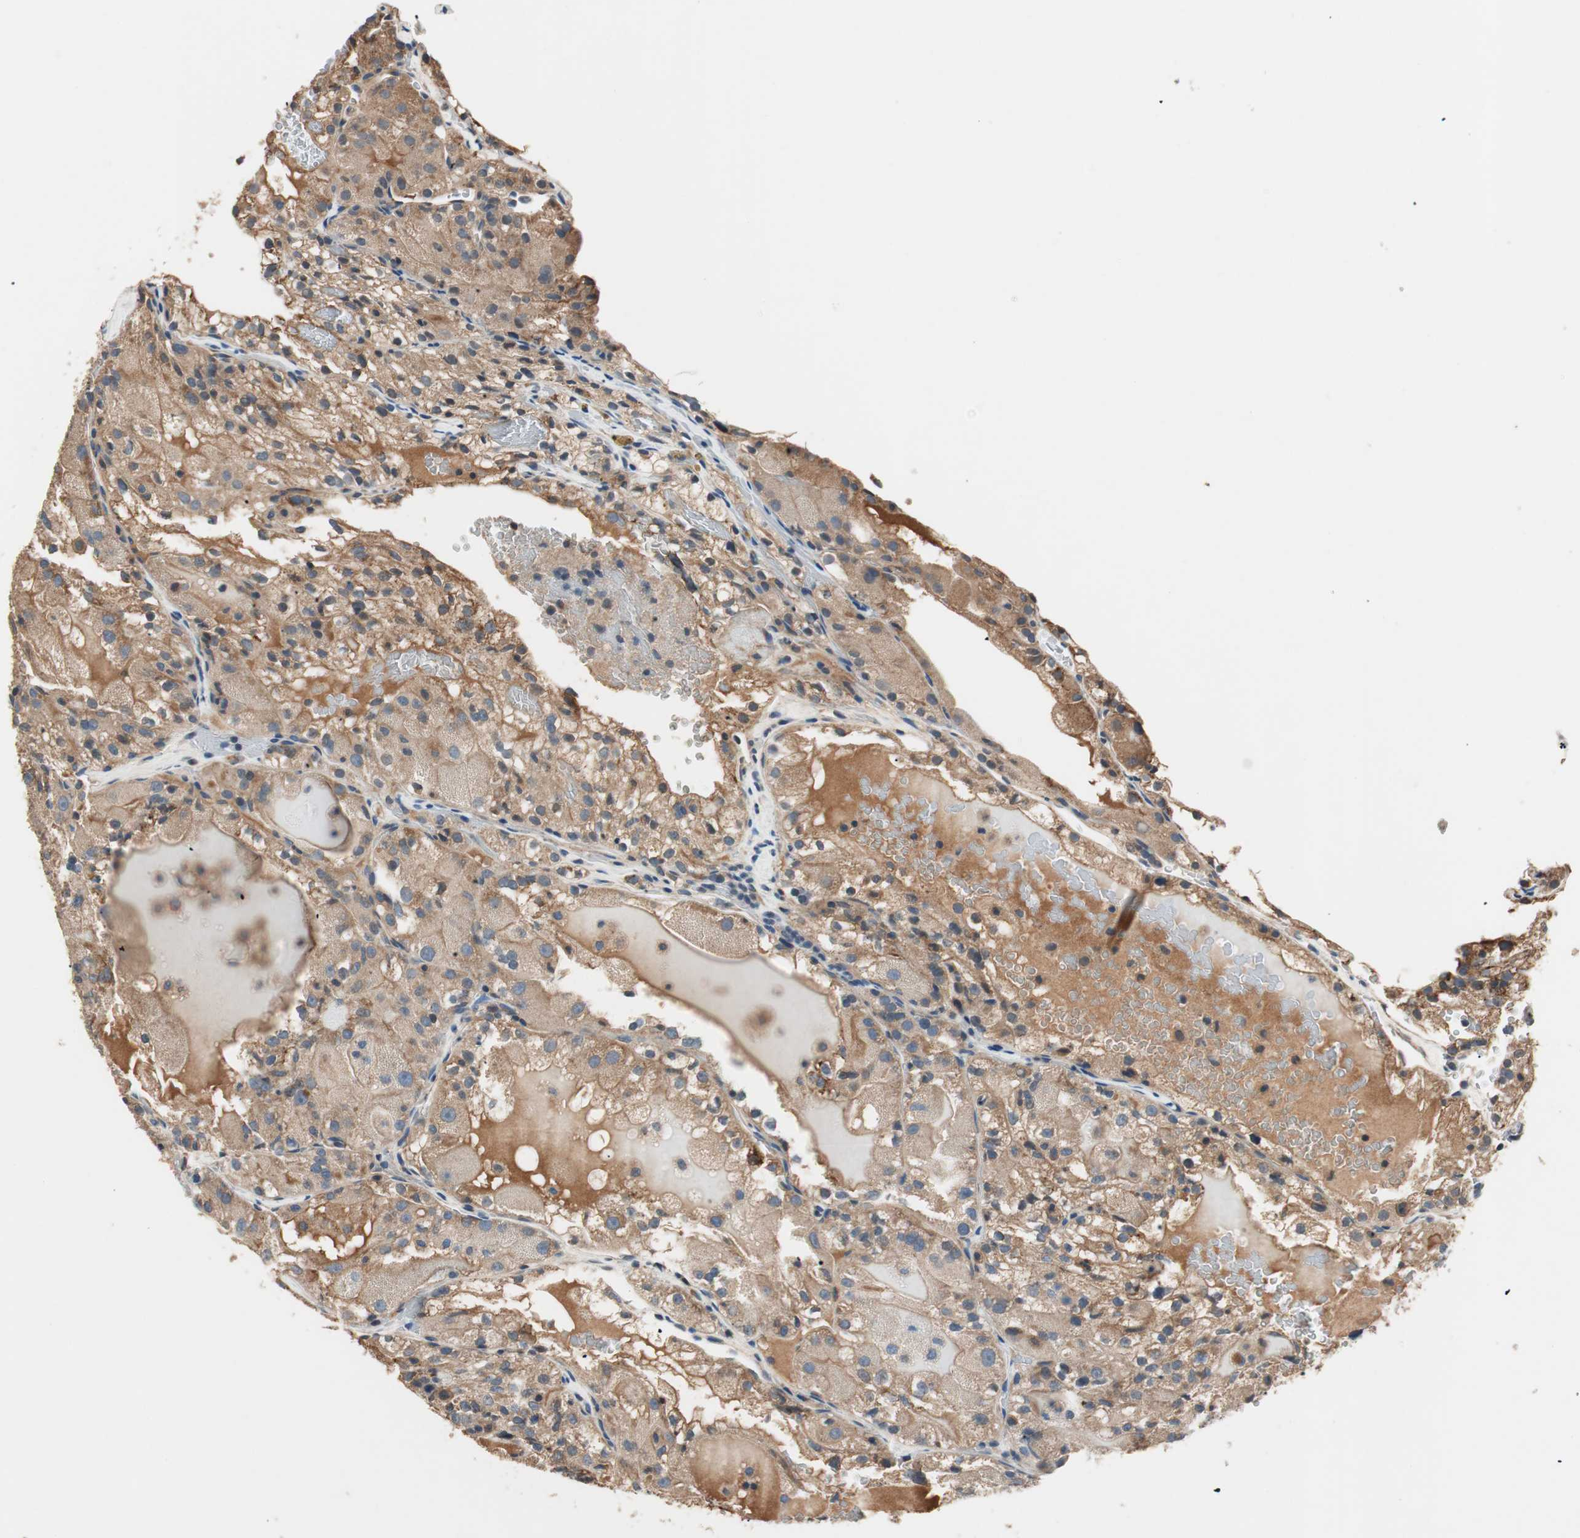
{"staining": {"intensity": "moderate", "quantity": ">75%", "location": "cytoplasmic/membranous"}, "tissue": "renal cancer", "cell_type": "Tumor cells", "image_type": "cancer", "snomed": [{"axis": "morphology", "description": "Normal tissue, NOS"}, {"axis": "morphology", "description": "Adenocarcinoma, NOS"}, {"axis": "topography", "description": "Kidney"}], "caption": "Immunohistochemistry image of renal adenocarcinoma stained for a protein (brown), which demonstrates medium levels of moderate cytoplasmic/membranous staining in approximately >75% of tumor cells.", "gene": "HPN", "patient": {"sex": "male", "age": 61}}